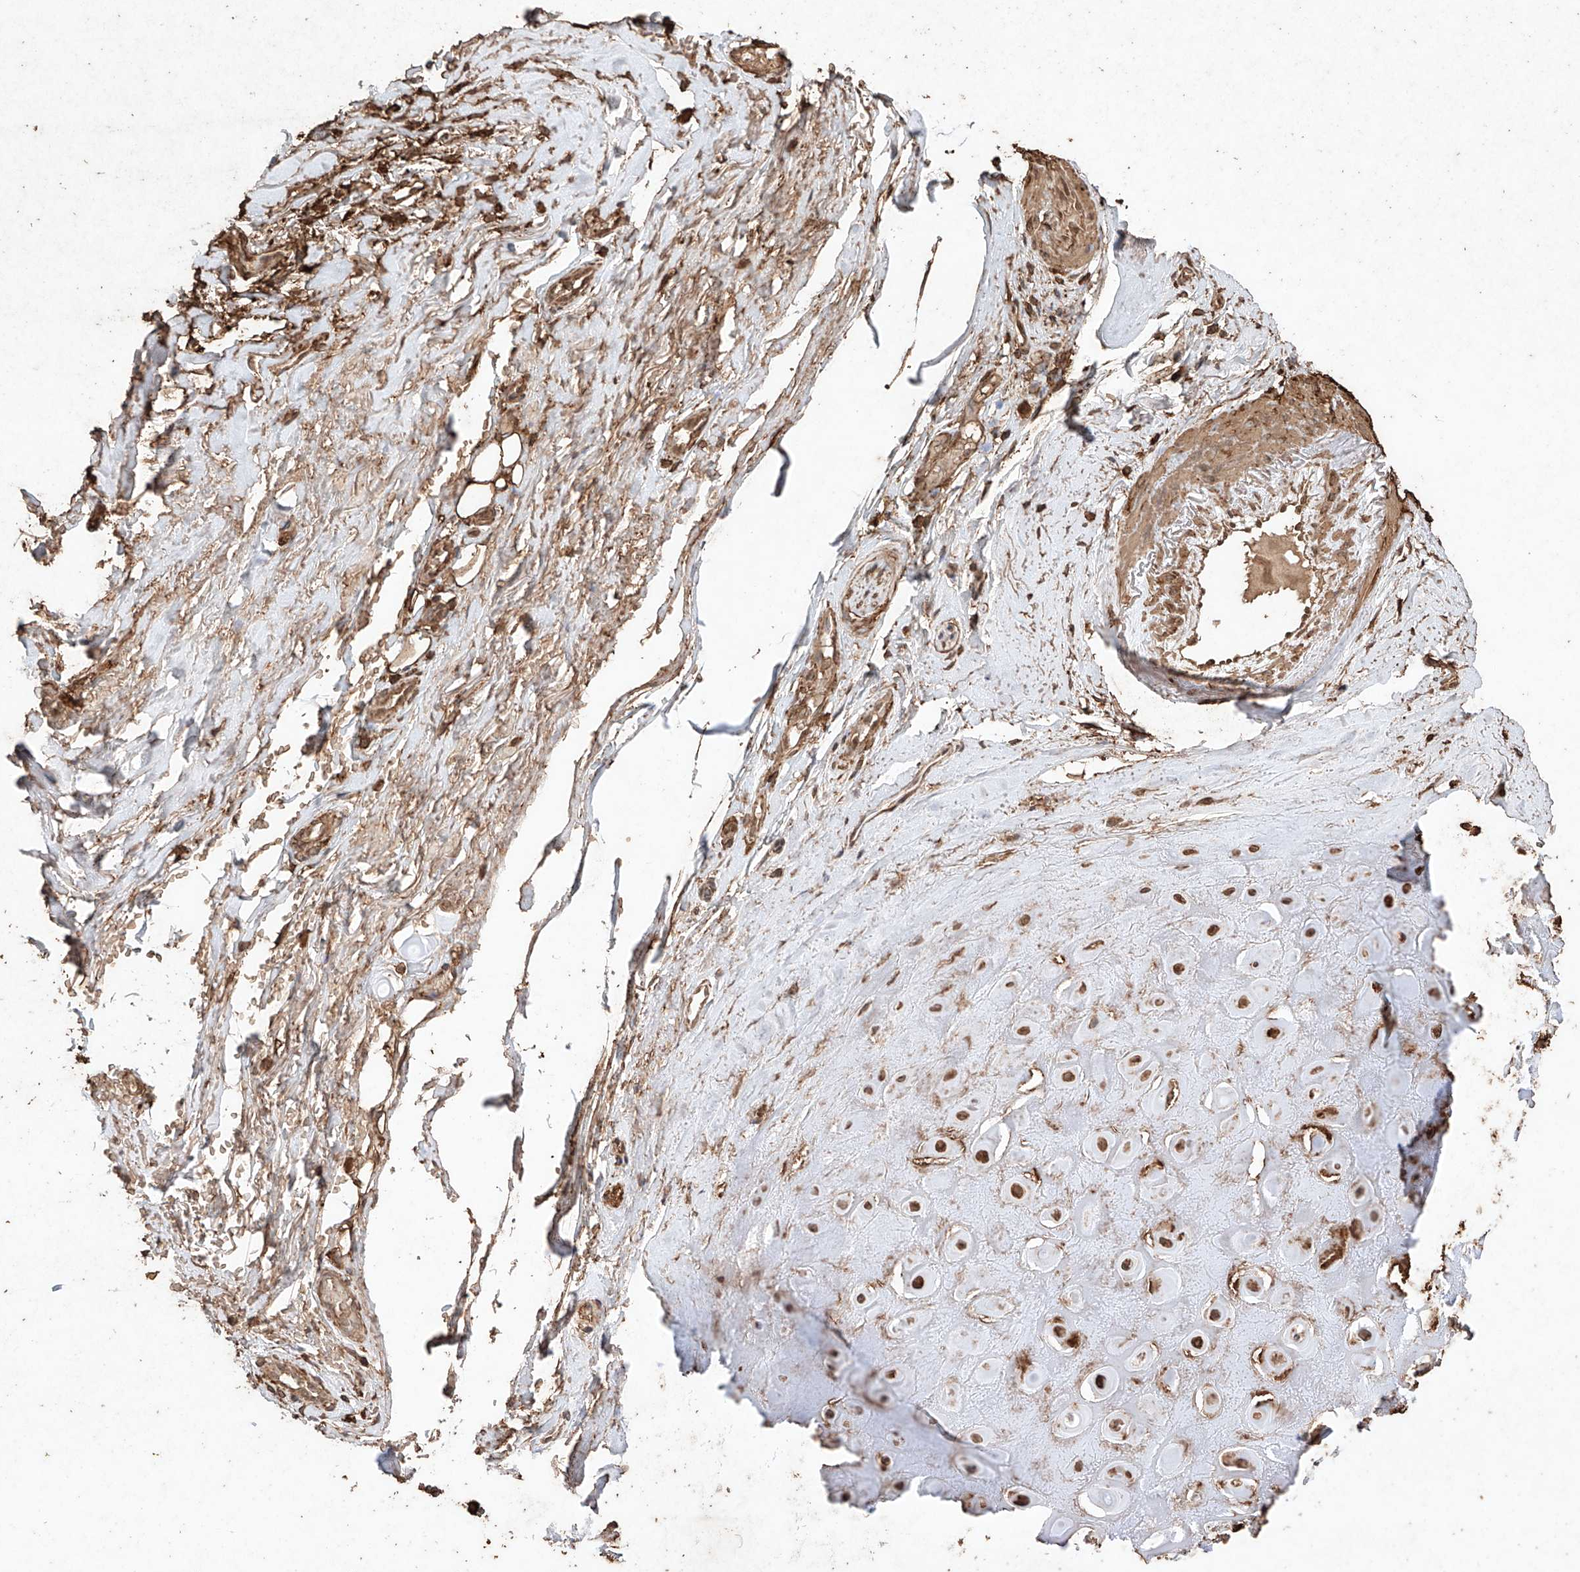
{"staining": {"intensity": "strong", "quantity": ">75%", "location": "cytoplasmic/membranous"}, "tissue": "adipose tissue", "cell_type": "Adipocytes", "image_type": "normal", "snomed": [{"axis": "morphology", "description": "Normal tissue, NOS"}, {"axis": "morphology", "description": "Basal cell carcinoma"}, {"axis": "topography", "description": "Skin"}], "caption": "IHC (DAB) staining of benign human adipose tissue reveals strong cytoplasmic/membranous protein staining in approximately >75% of adipocytes.", "gene": "M6PR", "patient": {"sex": "female", "age": 89}}